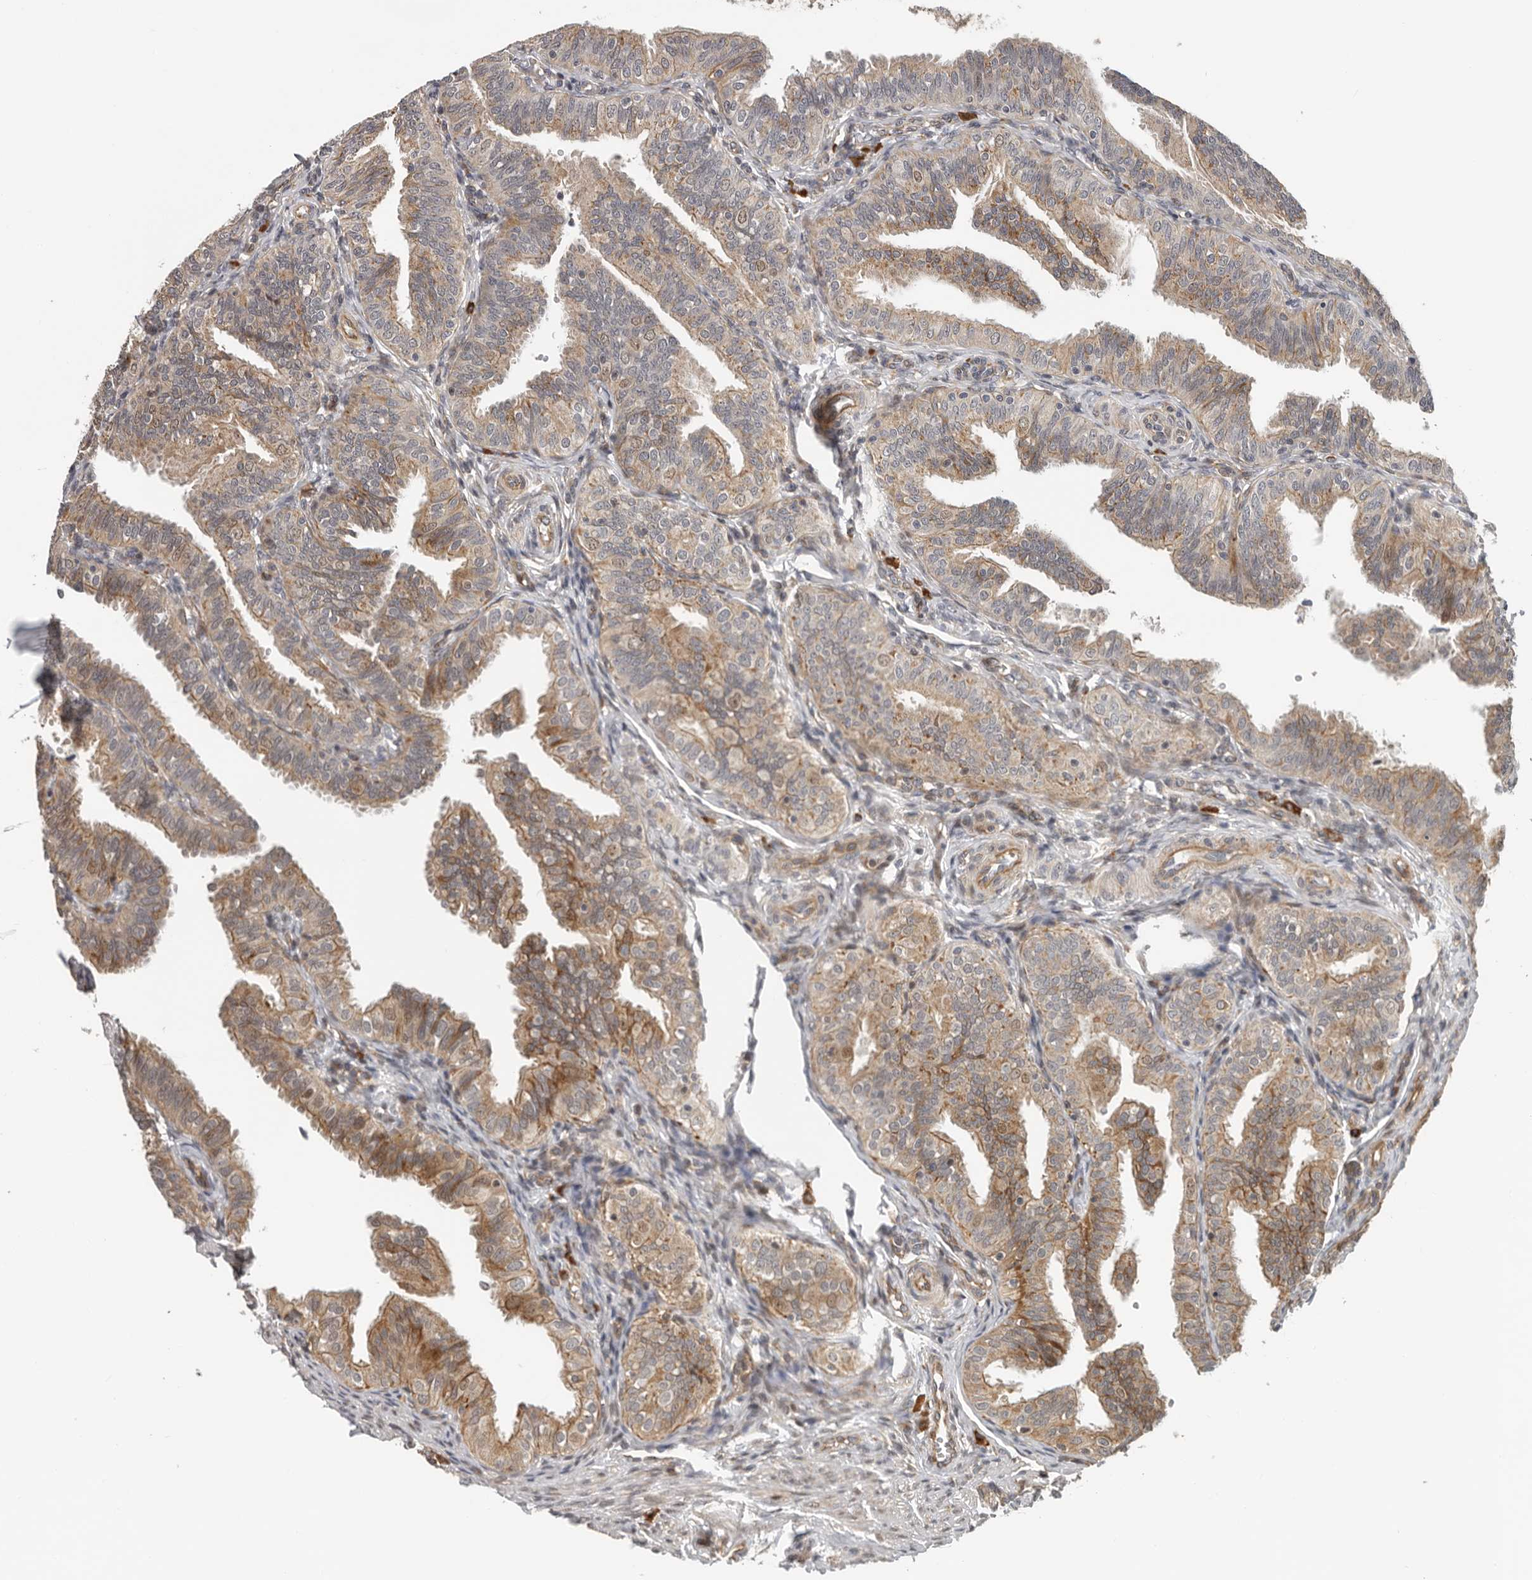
{"staining": {"intensity": "moderate", "quantity": ">75%", "location": "cytoplasmic/membranous"}, "tissue": "fallopian tube", "cell_type": "Glandular cells", "image_type": "normal", "snomed": [{"axis": "morphology", "description": "Normal tissue, NOS"}, {"axis": "topography", "description": "Fallopian tube"}], "caption": "The photomicrograph displays staining of normal fallopian tube, revealing moderate cytoplasmic/membranous protein positivity (brown color) within glandular cells.", "gene": "RNF157", "patient": {"sex": "female", "age": 35}}